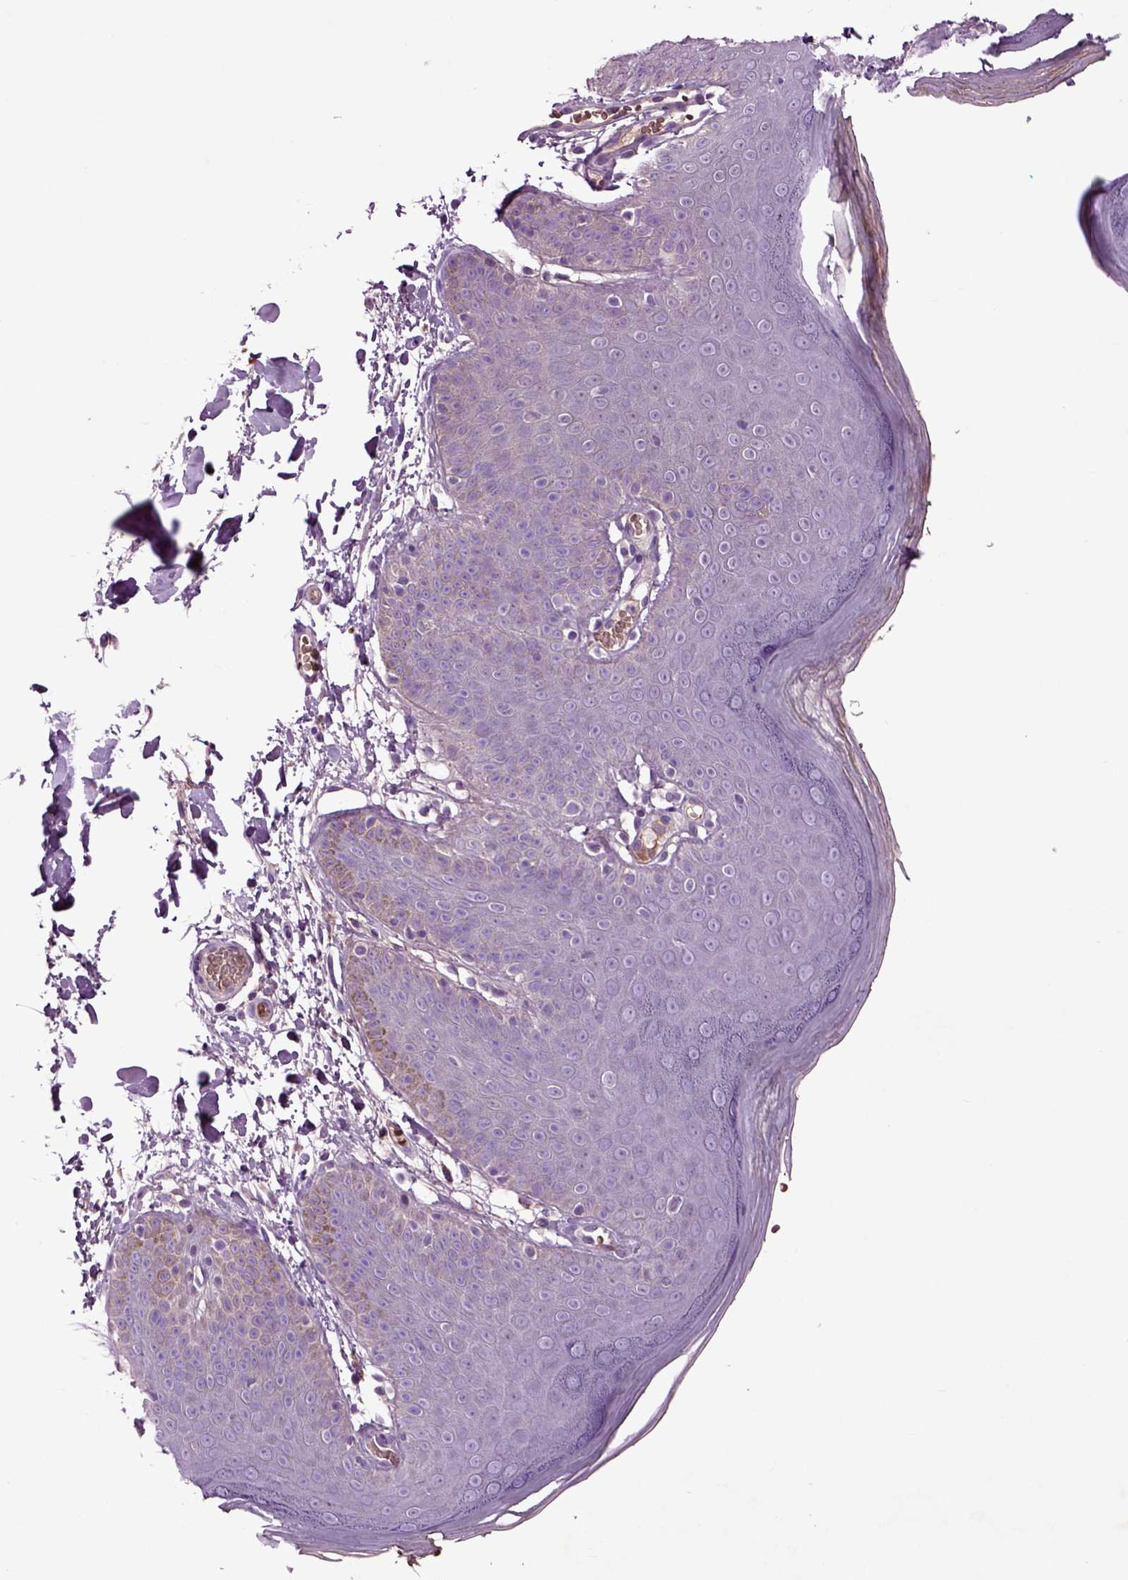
{"staining": {"intensity": "weak", "quantity": "<25%", "location": "cytoplasmic/membranous"}, "tissue": "skin", "cell_type": "Epidermal cells", "image_type": "normal", "snomed": [{"axis": "morphology", "description": "Normal tissue, NOS"}, {"axis": "topography", "description": "Anal"}], "caption": "This is an immunohistochemistry (IHC) micrograph of unremarkable human skin. There is no expression in epidermal cells.", "gene": "SPON1", "patient": {"sex": "male", "age": 53}}